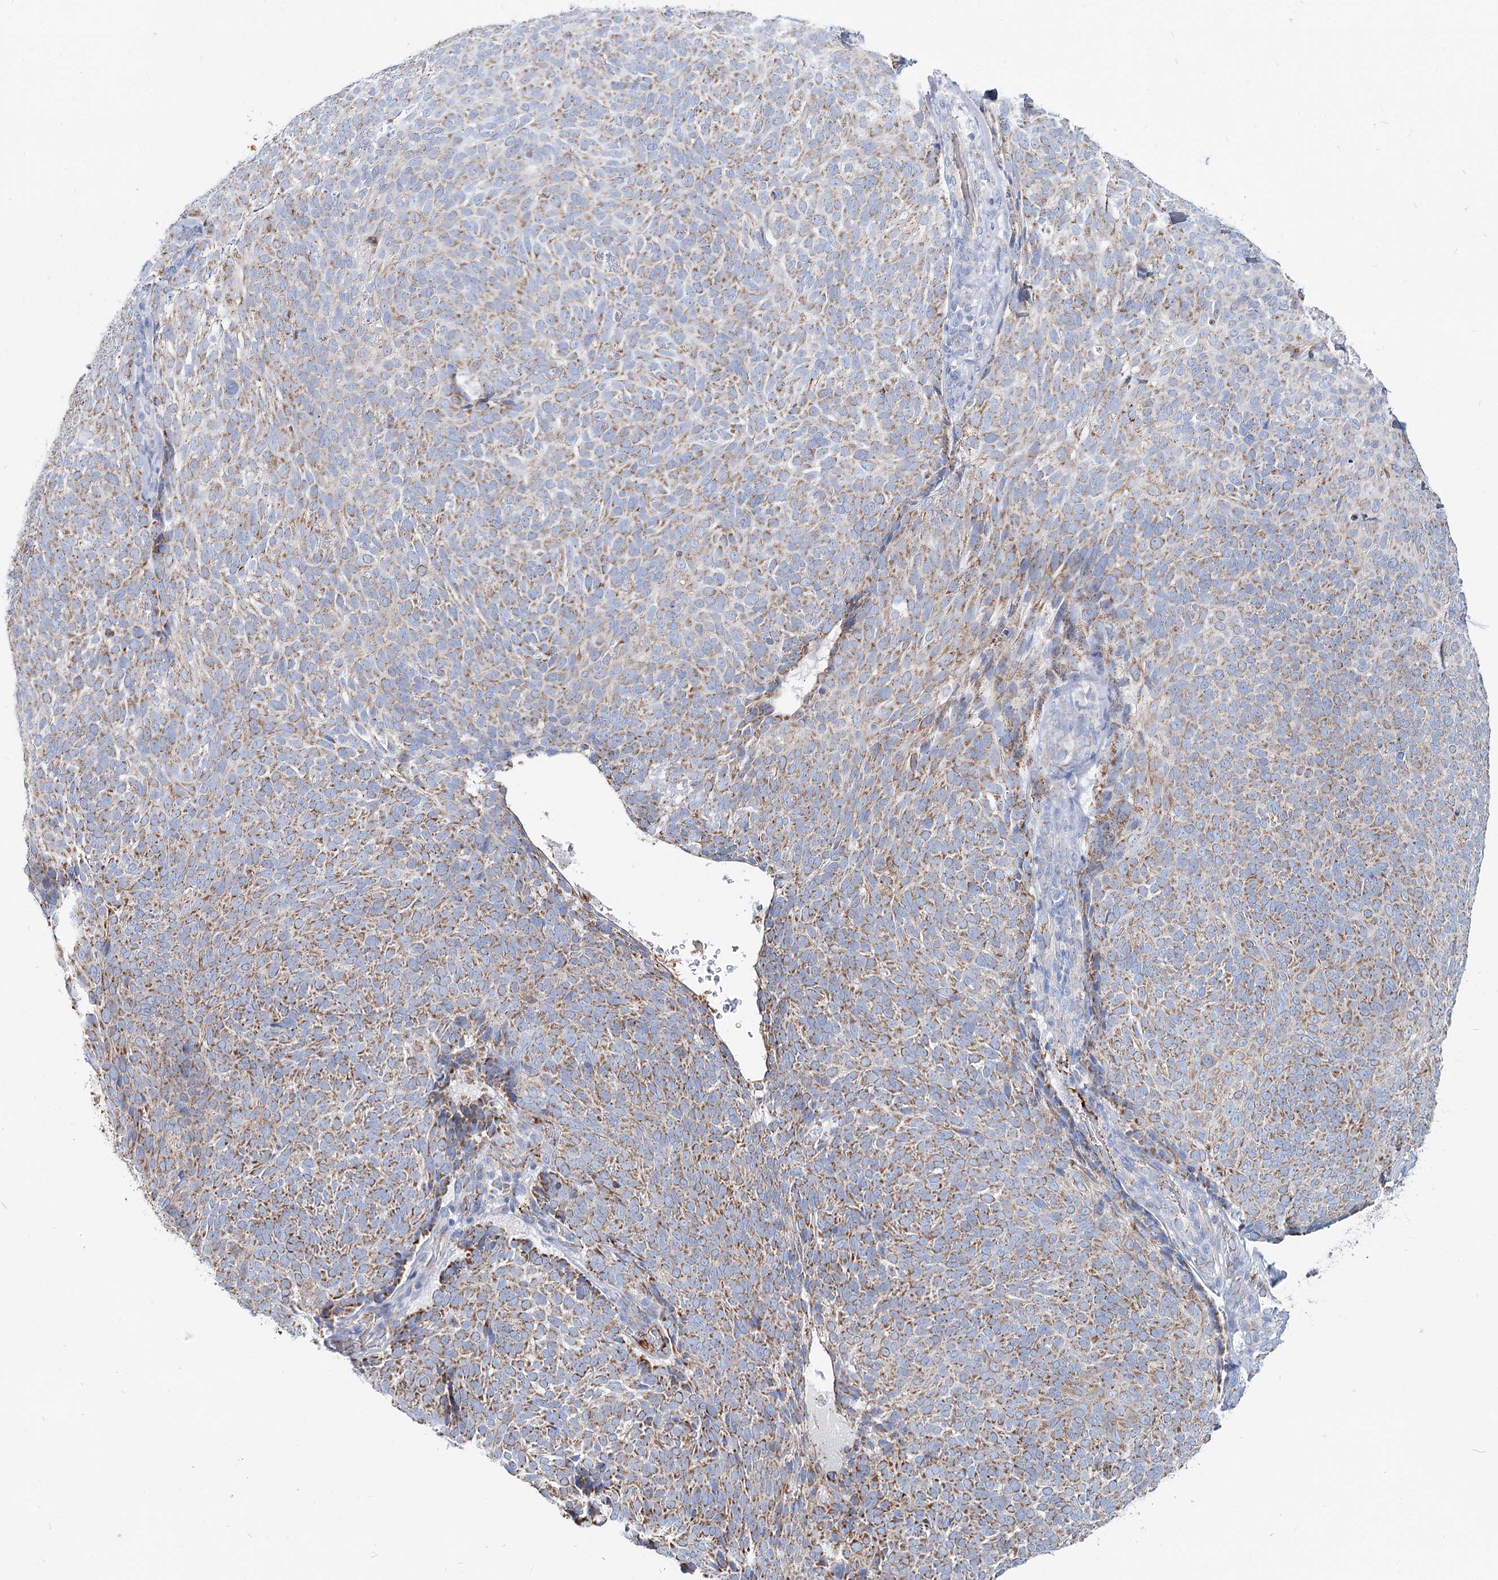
{"staining": {"intensity": "moderate", "quantity": "25%-75%", "location": "cytoplasmic/membranous"}, "tissue": "skin cancer", "cell_type": "Tumor cells", "image_type": "cancer", "snomed": [{"axis": "morphology", "description": "Basal cell carcinoma"}, {"axis": "topography", "description": "Skin"}], "caption": "A high-resolution micrograph shows immunohistochemistry (IHC) staining of skin cancer, which reveals moderate cytoplasmic/membranous positivity in about 25%-75% of tumor cells.", "gene": "MCCC2", "patient": {"sex": "male", "age": 85}}